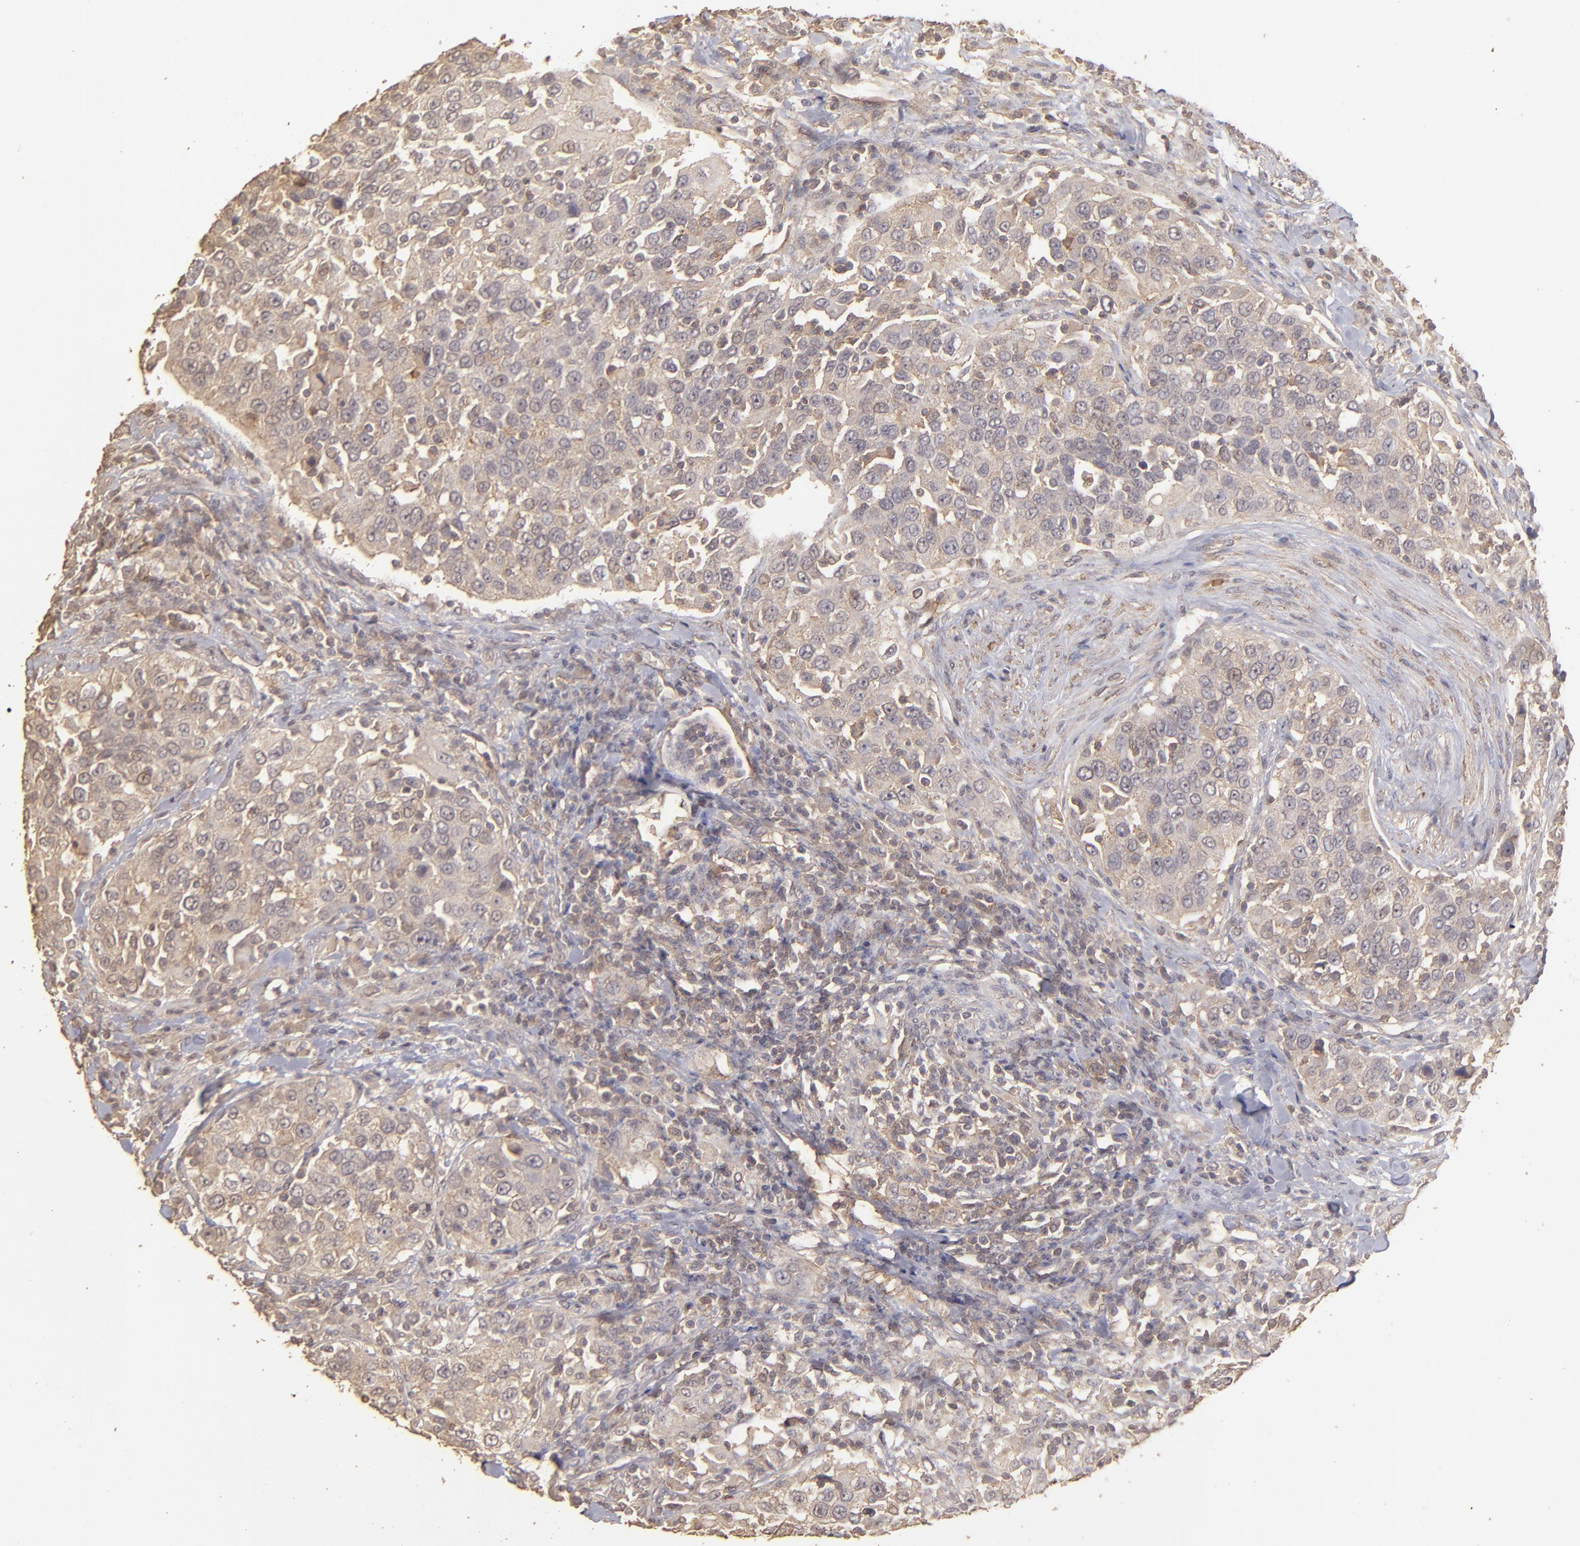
{"staining": {"intensity": "weak", "quantity": "25%-75%", "location": "cytoplasmic/membranous"}, "tissue": "urothelial cancer", "cell_type": "Tumor cells", "image_type": "cancer", "snomed": [{"axis": "morphology", "description": "Urothelial carcinoma, High grade"}, {"axis": "topography", "description": "Urinary bladder"}], "caption": "This histopathology image shows immunohistochemistry staining of human high-grade urothelial carcinoma, with low weak cytoplasmic/membranous expression in approximately 25%-75% of tumor cells.", "gene": "FAT1", "patient": {"sex": "female", "age": 80}}